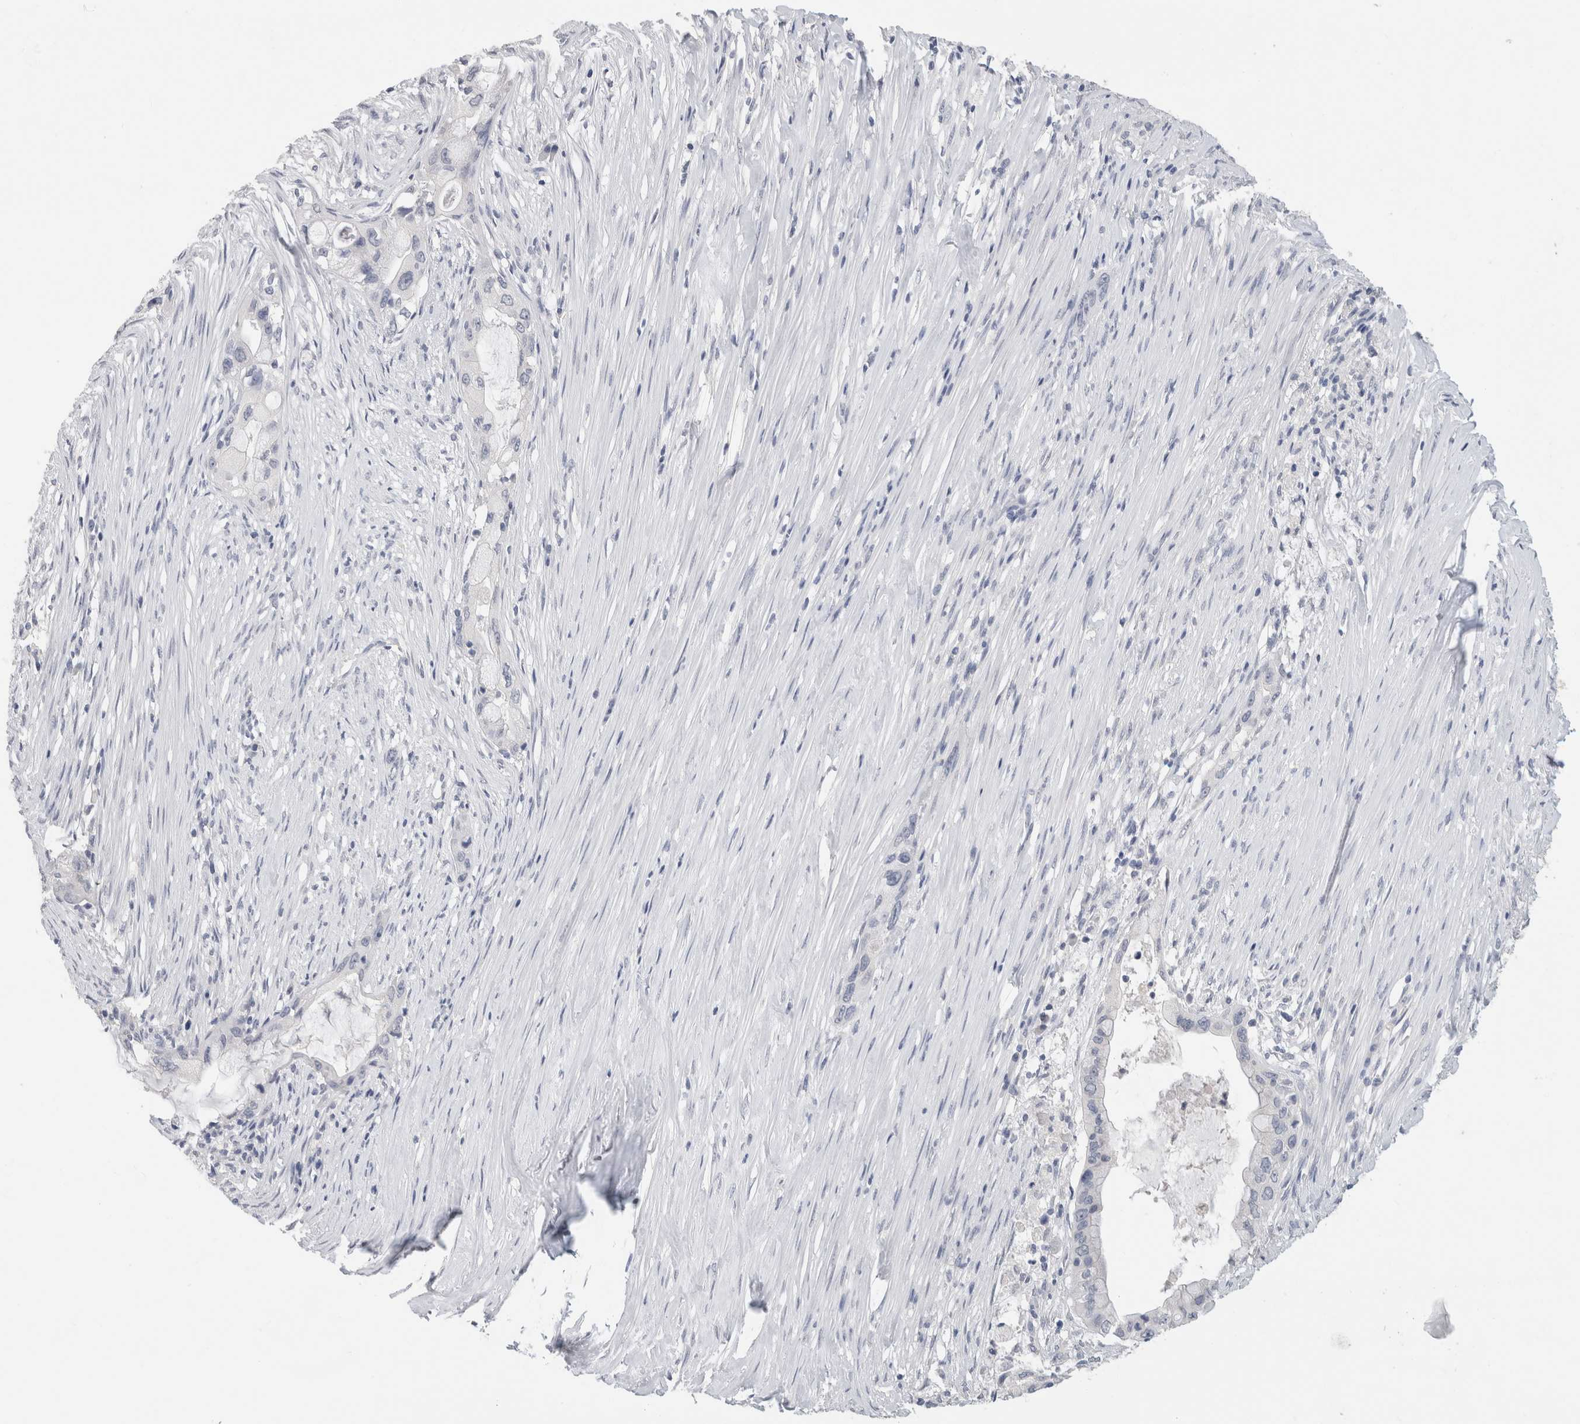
{"staining": {"intensity": "negative", "quantity": "none", "location": "none"}, "tissue": "pancreatic cancer", "cell_type": "Tumor cells", "image_type": "cancer", "snomed": [{"axis": "morphology", "description": "Adenocarcinoma, NOS"}, {"axis": "topography", "description": "Pancreas"}], "caption": "IHC photomicrograph of neoplastic tissue: adenocarcinoma (pancreatic) stained with DAB (3,3'-diaminobenzidine) shows no significant protein positivity in tumor cells.", "gene": "BCAN", "patient": {"sex": "male", "age": 53}}